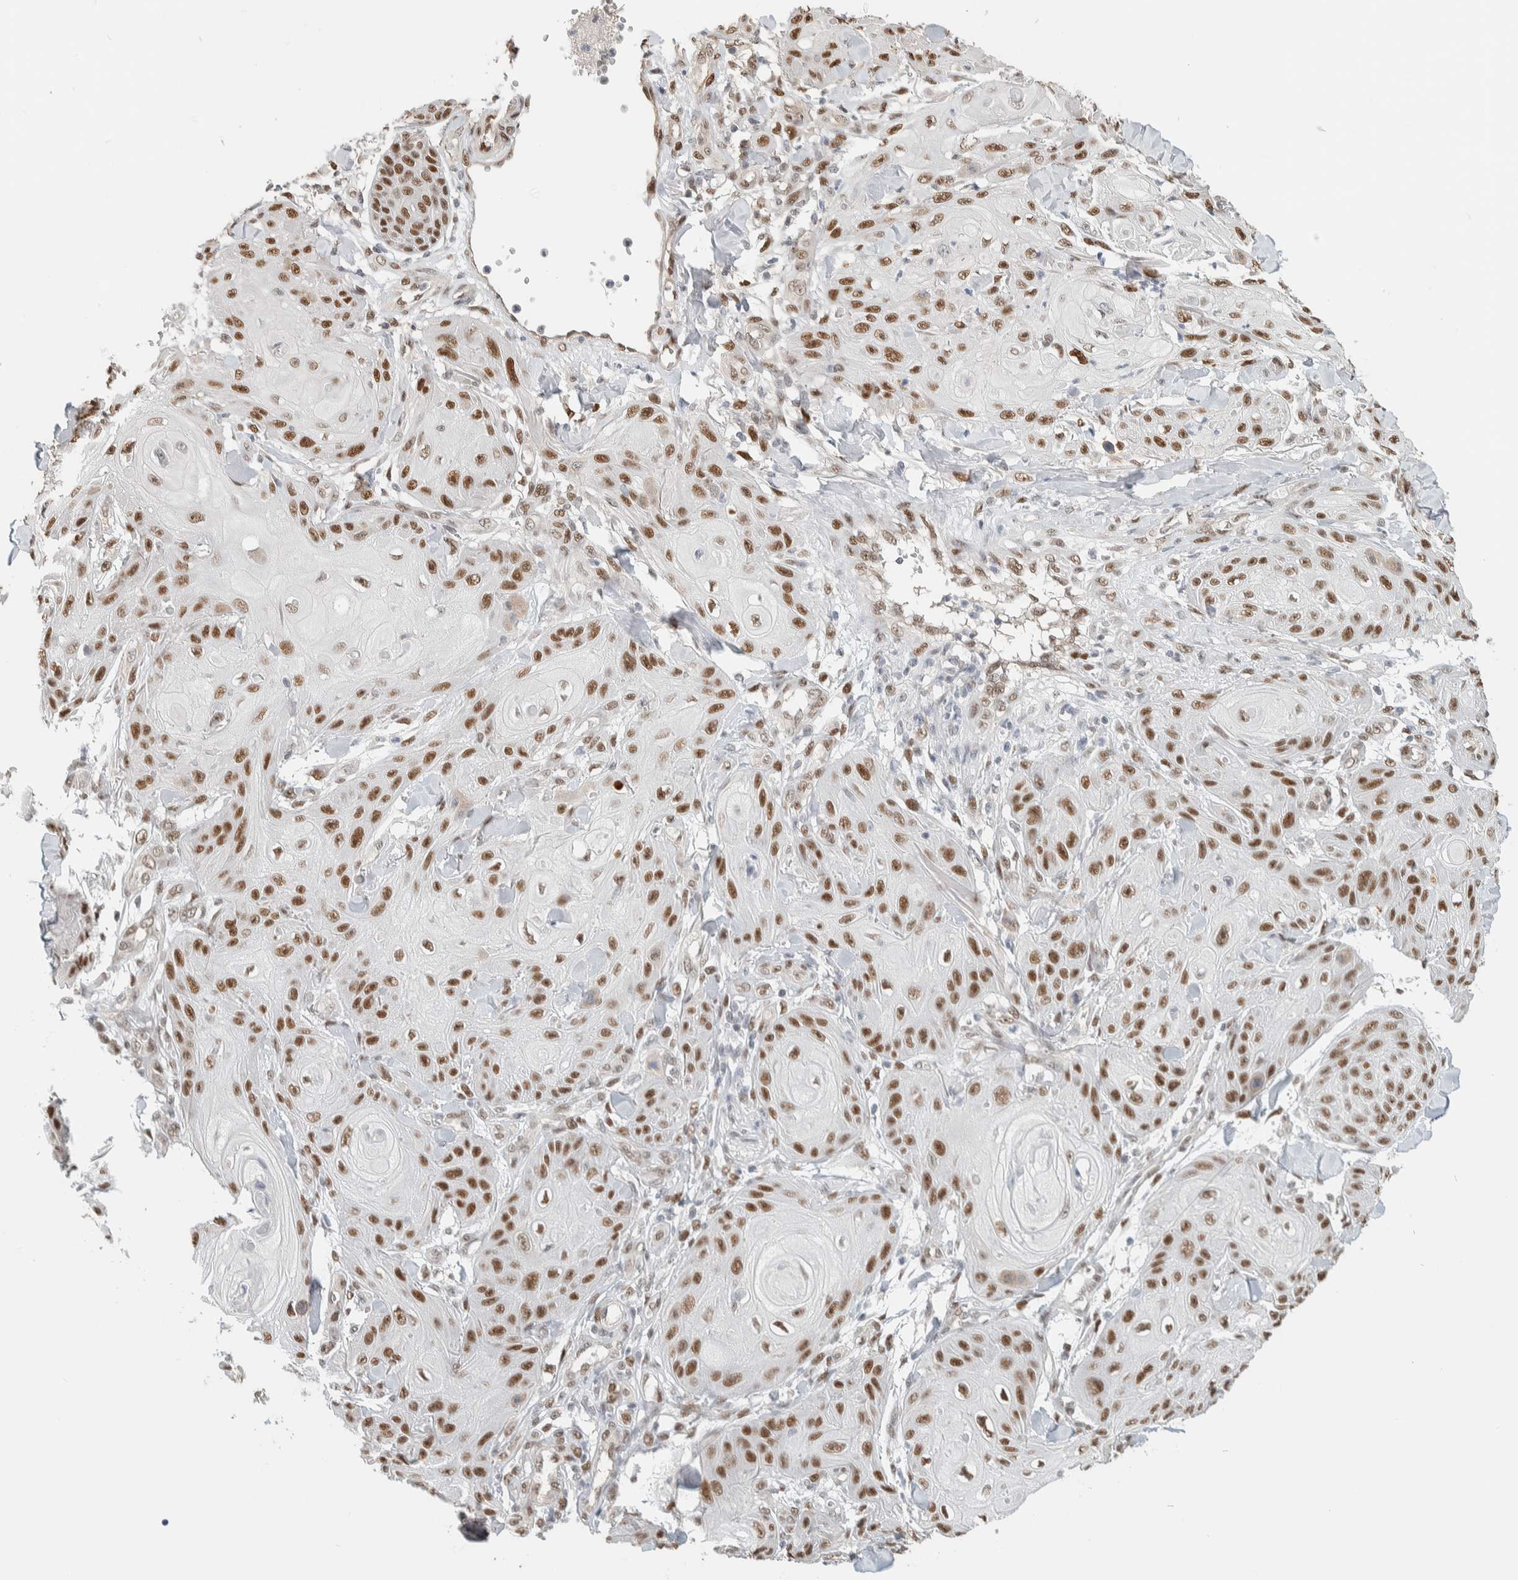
{"staining": {"intensity": "moderate", "quantity": ">75%", "location": "nuclear"}, "tissue": "skin cancer", "cell_type": "Tumor cells", "image_type": "cancer", "snomed": [{"axis": "morphology", "description": "Squamous cell carcinoma, NOS"}, {"axis": "topography", "description": "Skin"}], "caption": "Immunohistochemistry (DAB) staining of skin cancer (squamous cell carcinoma) exhibits moderate nuclear protein staining in approximately >75% of tumor cells.", "gene": "PUS7", "patient": {"sex": "male", "age": 74}}